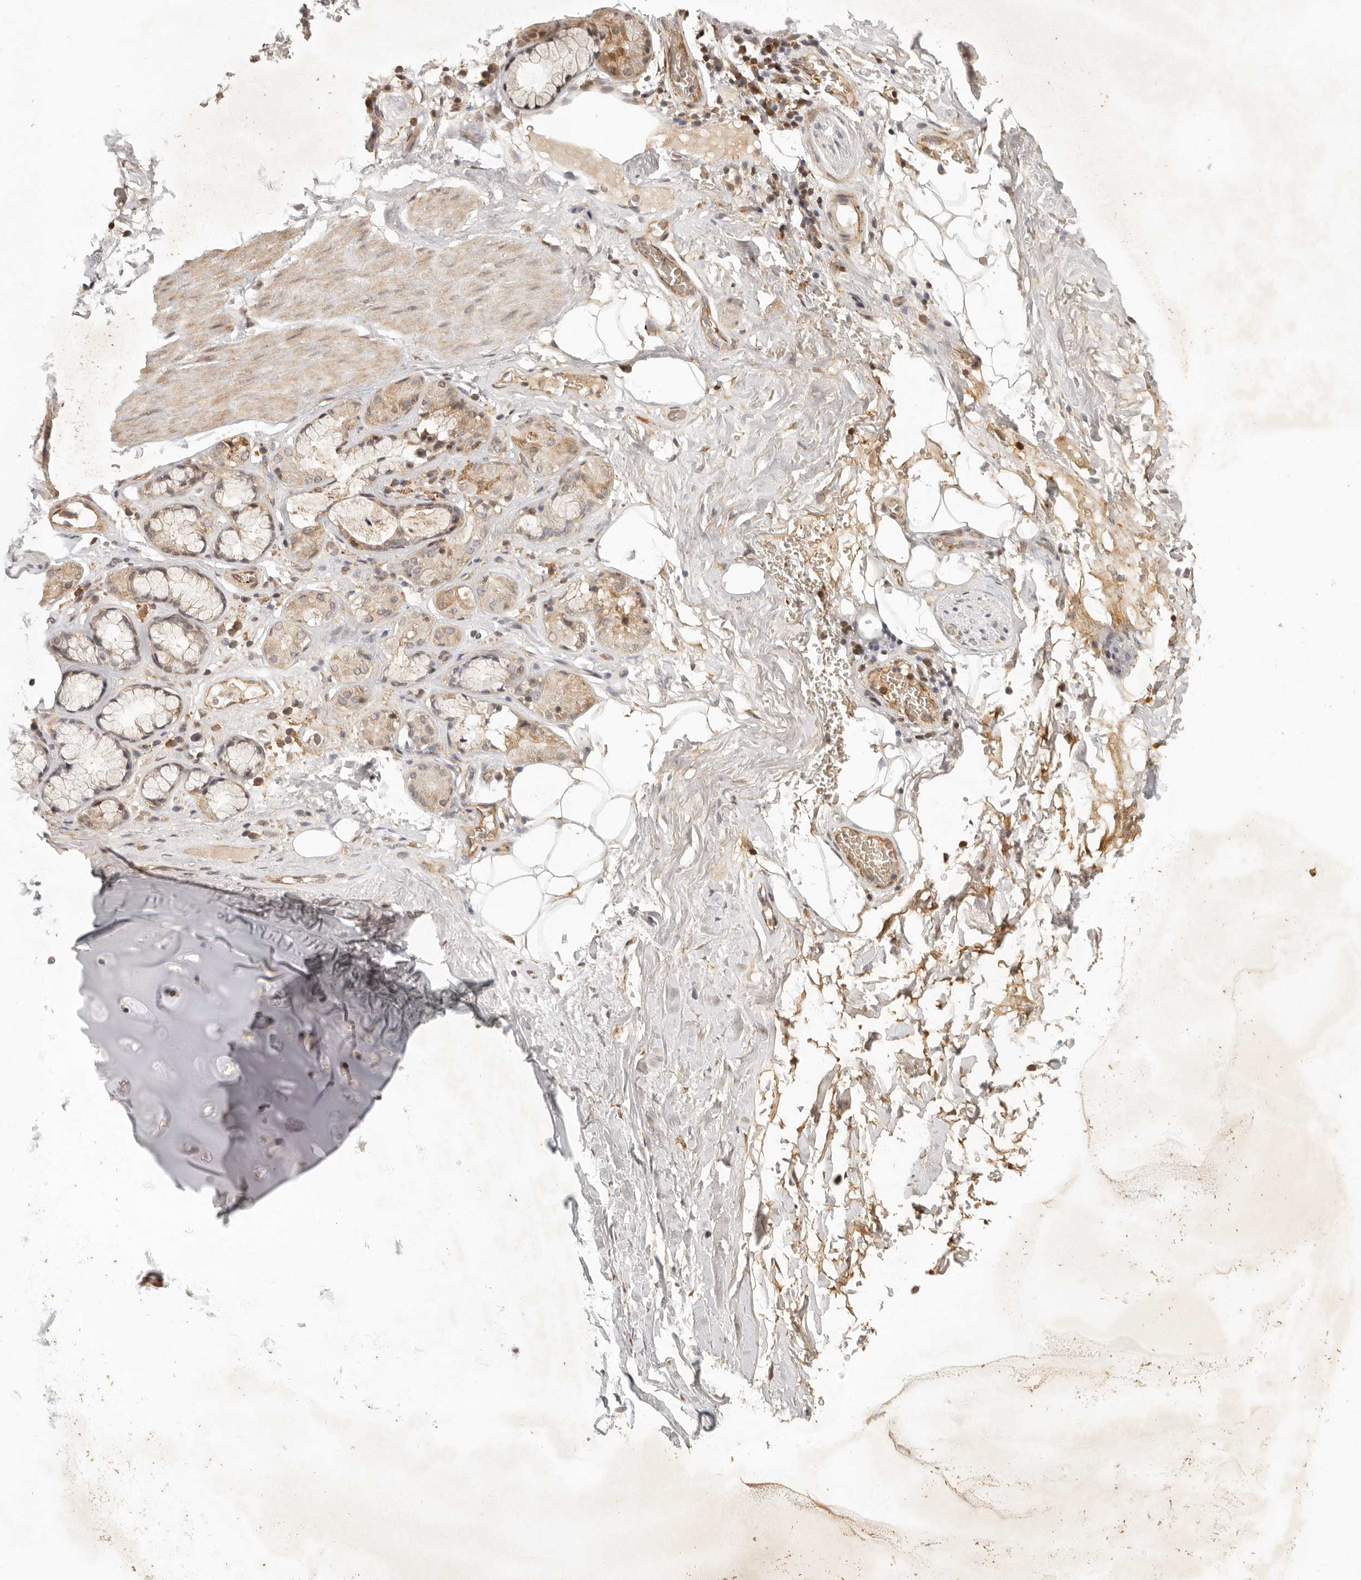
{"staining": {"intensity": "moderate", "quantity": ">75%", "location": "cytoplasmic/membranous"}, "tissue": "adipose tissue", "cell_type": "Adipocytes", "image_type": "normal", "snomed": [{"axis": "morphology", "description": "Normal tissue, NOS"}, {"axis": "topography", "description": "Cartilage tissue"}], "caption": "Immunohistochemical staining of normal adipose tissue demonstrates medium levels of moderate cytoplasmic/membranous expression in about >75% of adipocytes.", "gene": "AHDC1", "patient": {"sex": "female", "age": 63}}